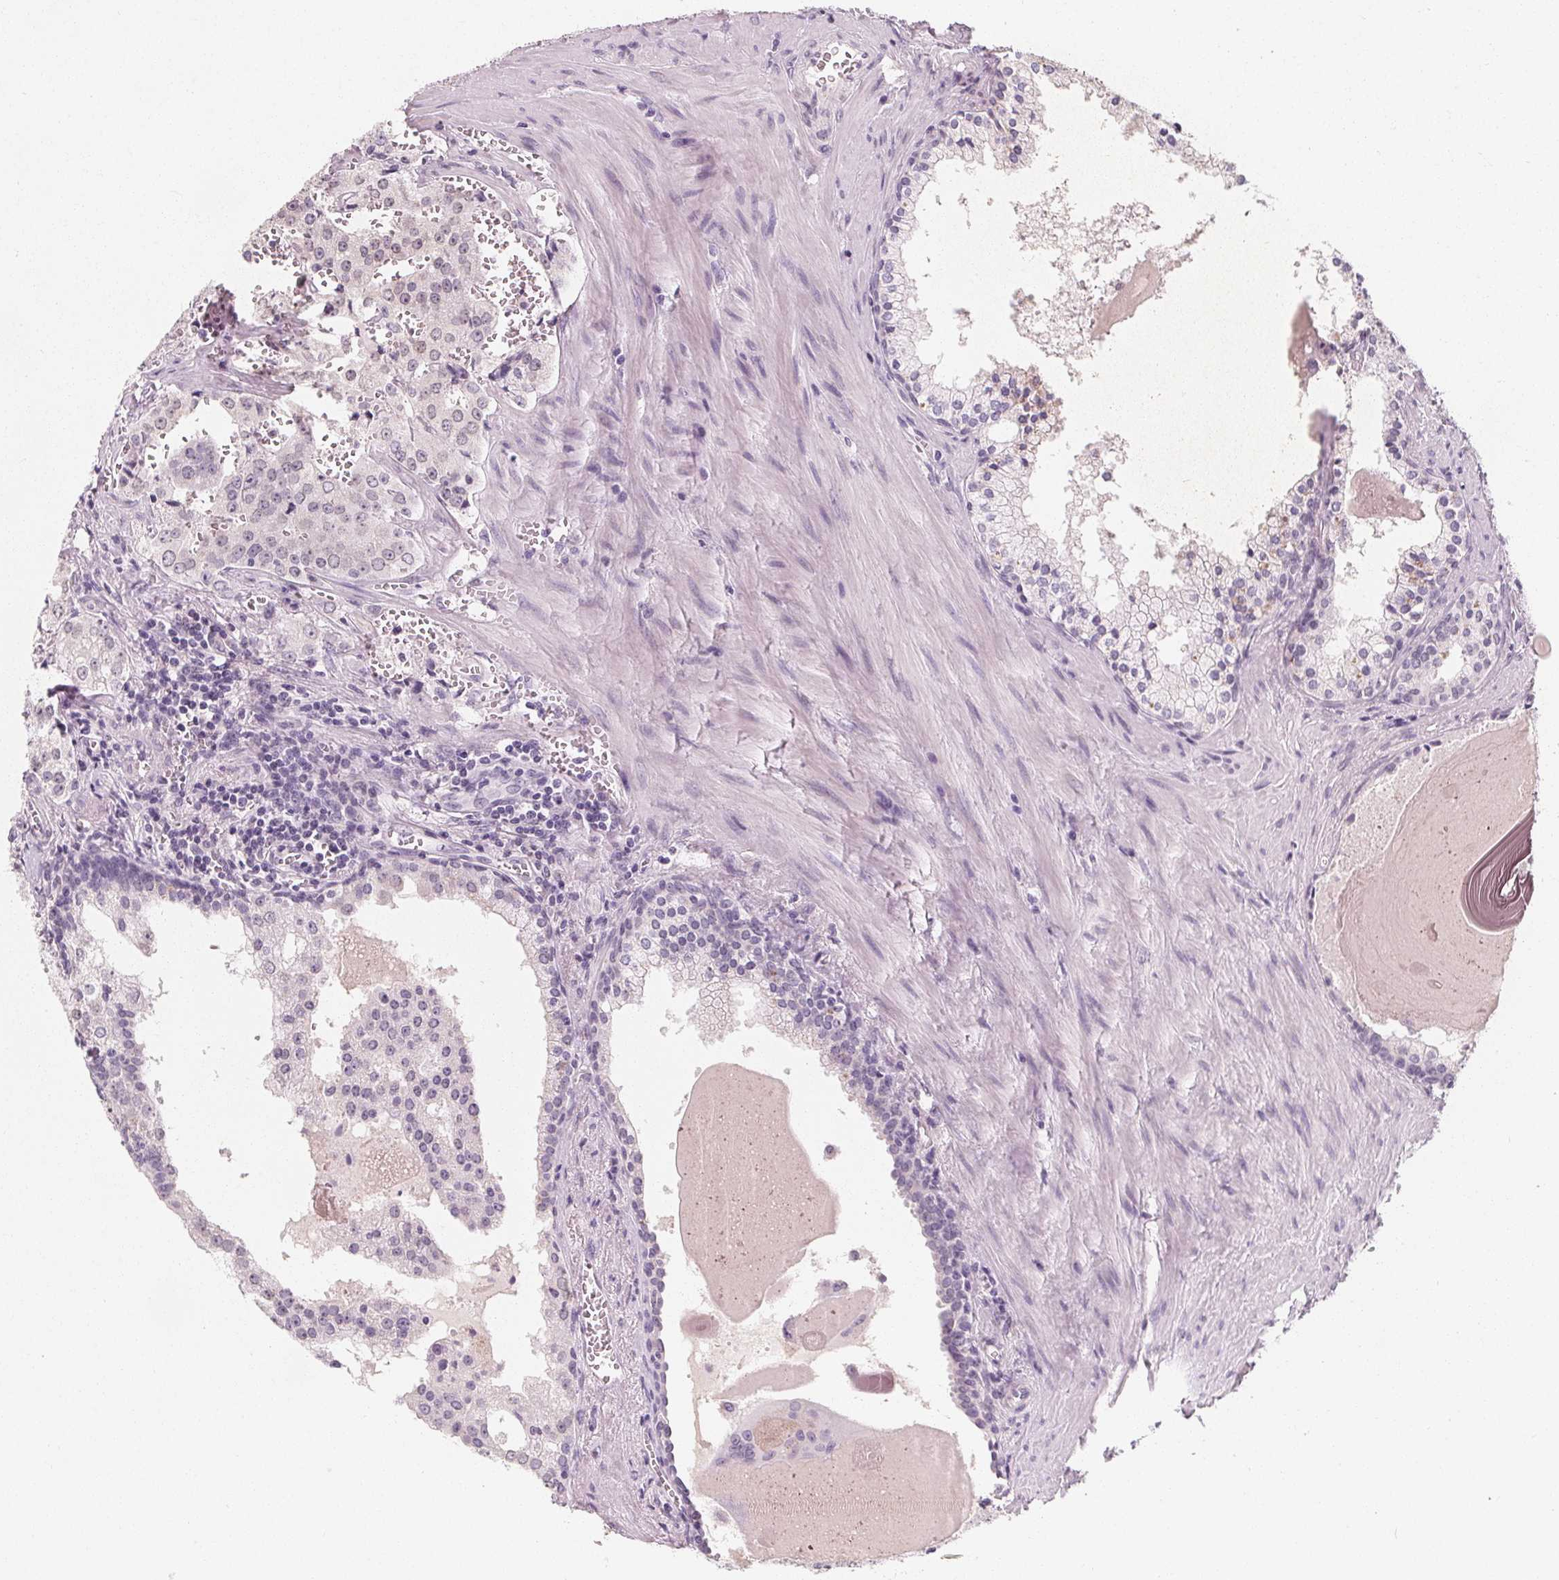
{"staining": {"intensity": "negative", "quantity": "none", "location": "none"}, "tissue": "prostate cancer", "cell_type": "Tumor cells", "image_type": "cancer", "snomed": [{"axis": "morphology", "description": "Adenocarcinoma, High grade"}, {"axis": "topography", "description": "Prostate"}], "caption": "Immunohistochemical staining of human prostate cancer exhibits no significant positivity in tumor cells.", "gene": "DBX2", "patient": {"sex": "male", "age": 68}}